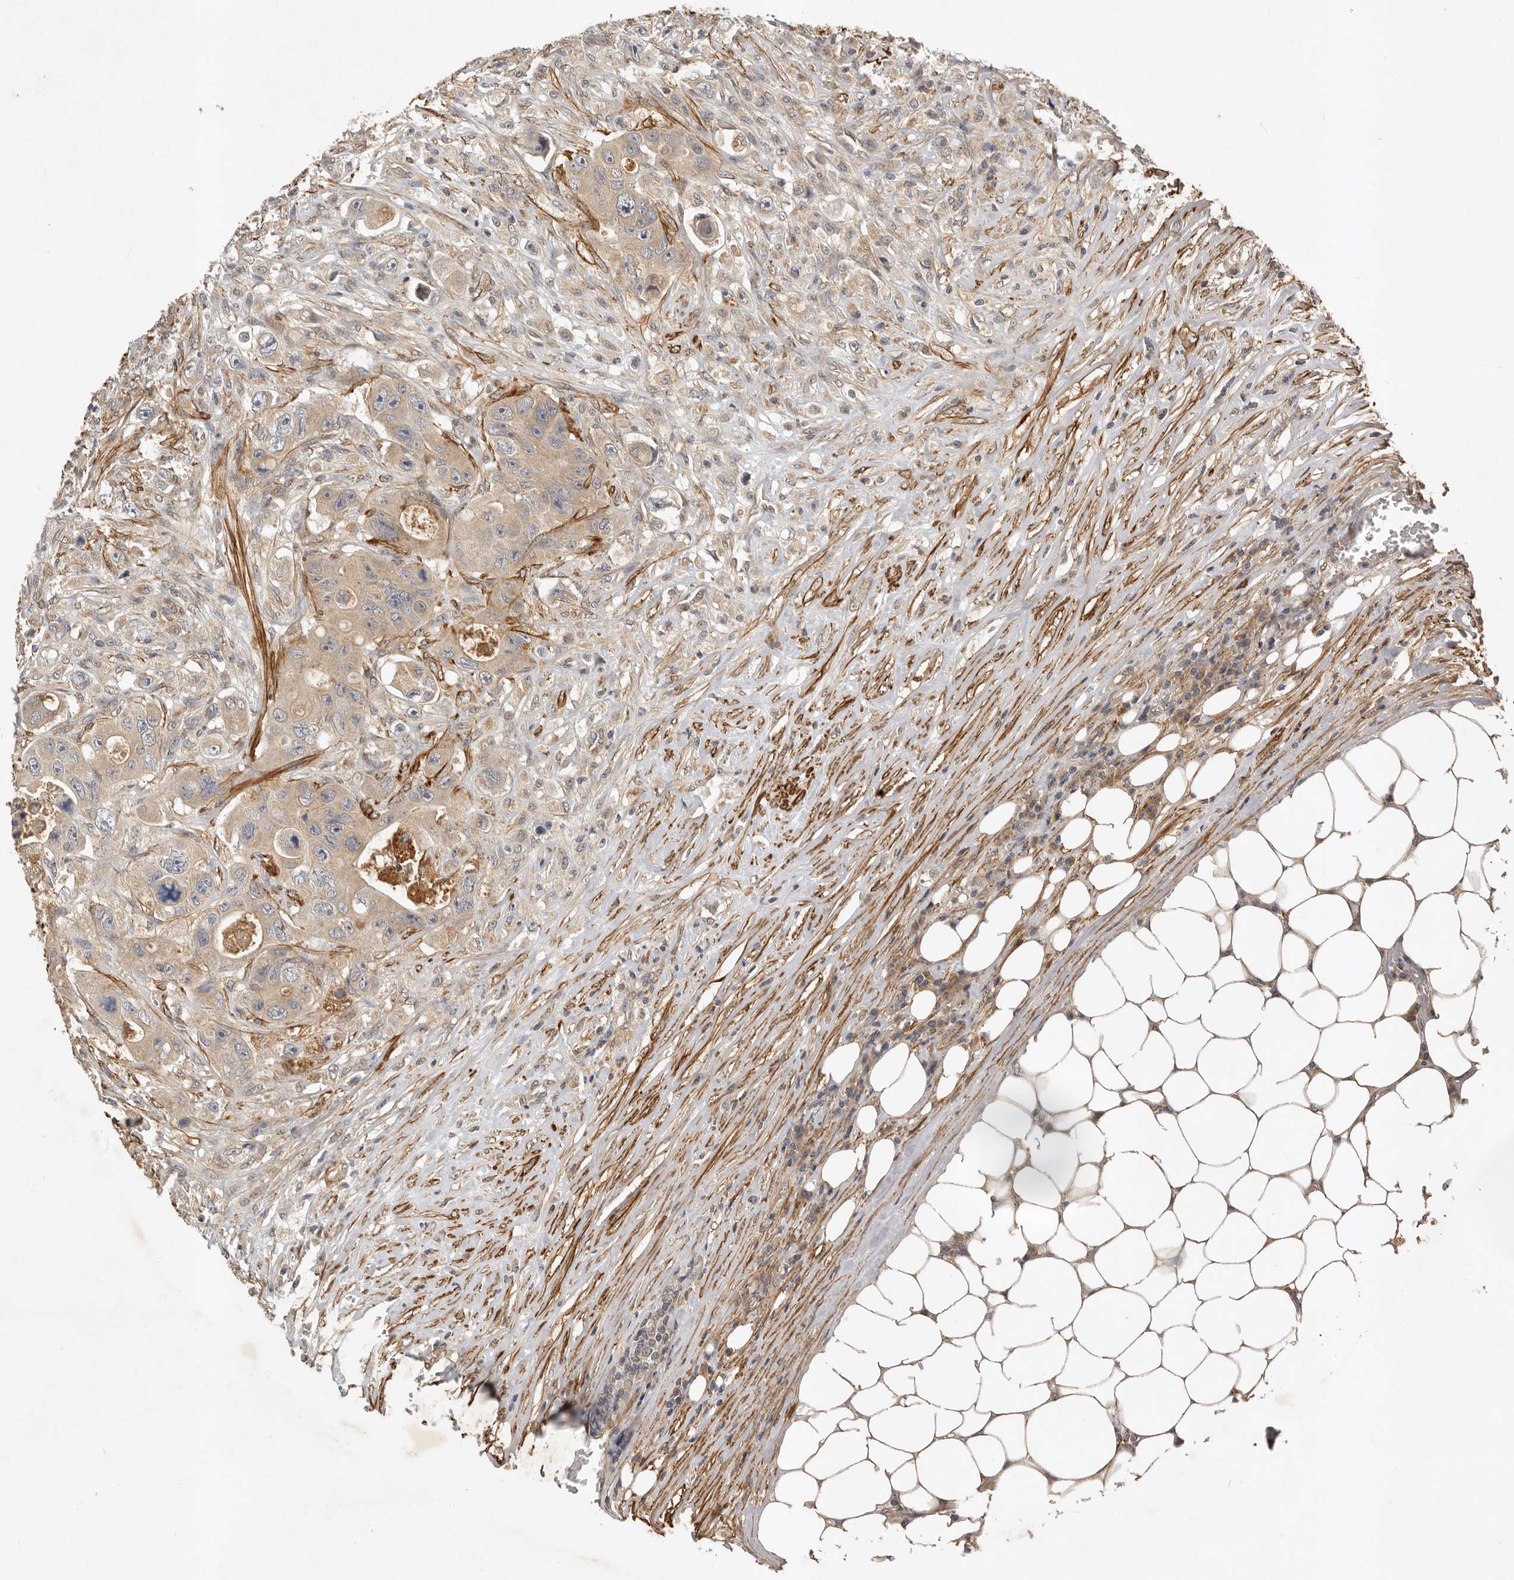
{"staining": {"intensity": "weak", "quantity": ">75%", "location": "cytoplasmic/membranous"}, "tissue": "colorectal cancer", "cell_type": "Tumor cells", "image_type": "cancer", "snomed": [{"axis": "morphology", "description": "Adenocarcinoma, NOS"}, {"axis": "topography", "description": "Colon"}], "caption": "Immunohistochemistry (IHC) histopathology image of colorectal cancer stained for a protein (brown), which displays low levels of weak cytoplasmic/membranous positivity in about >75% of tumor cells.", "gene": "RNF157", "patient": {"sex": "female", "age": 46}}